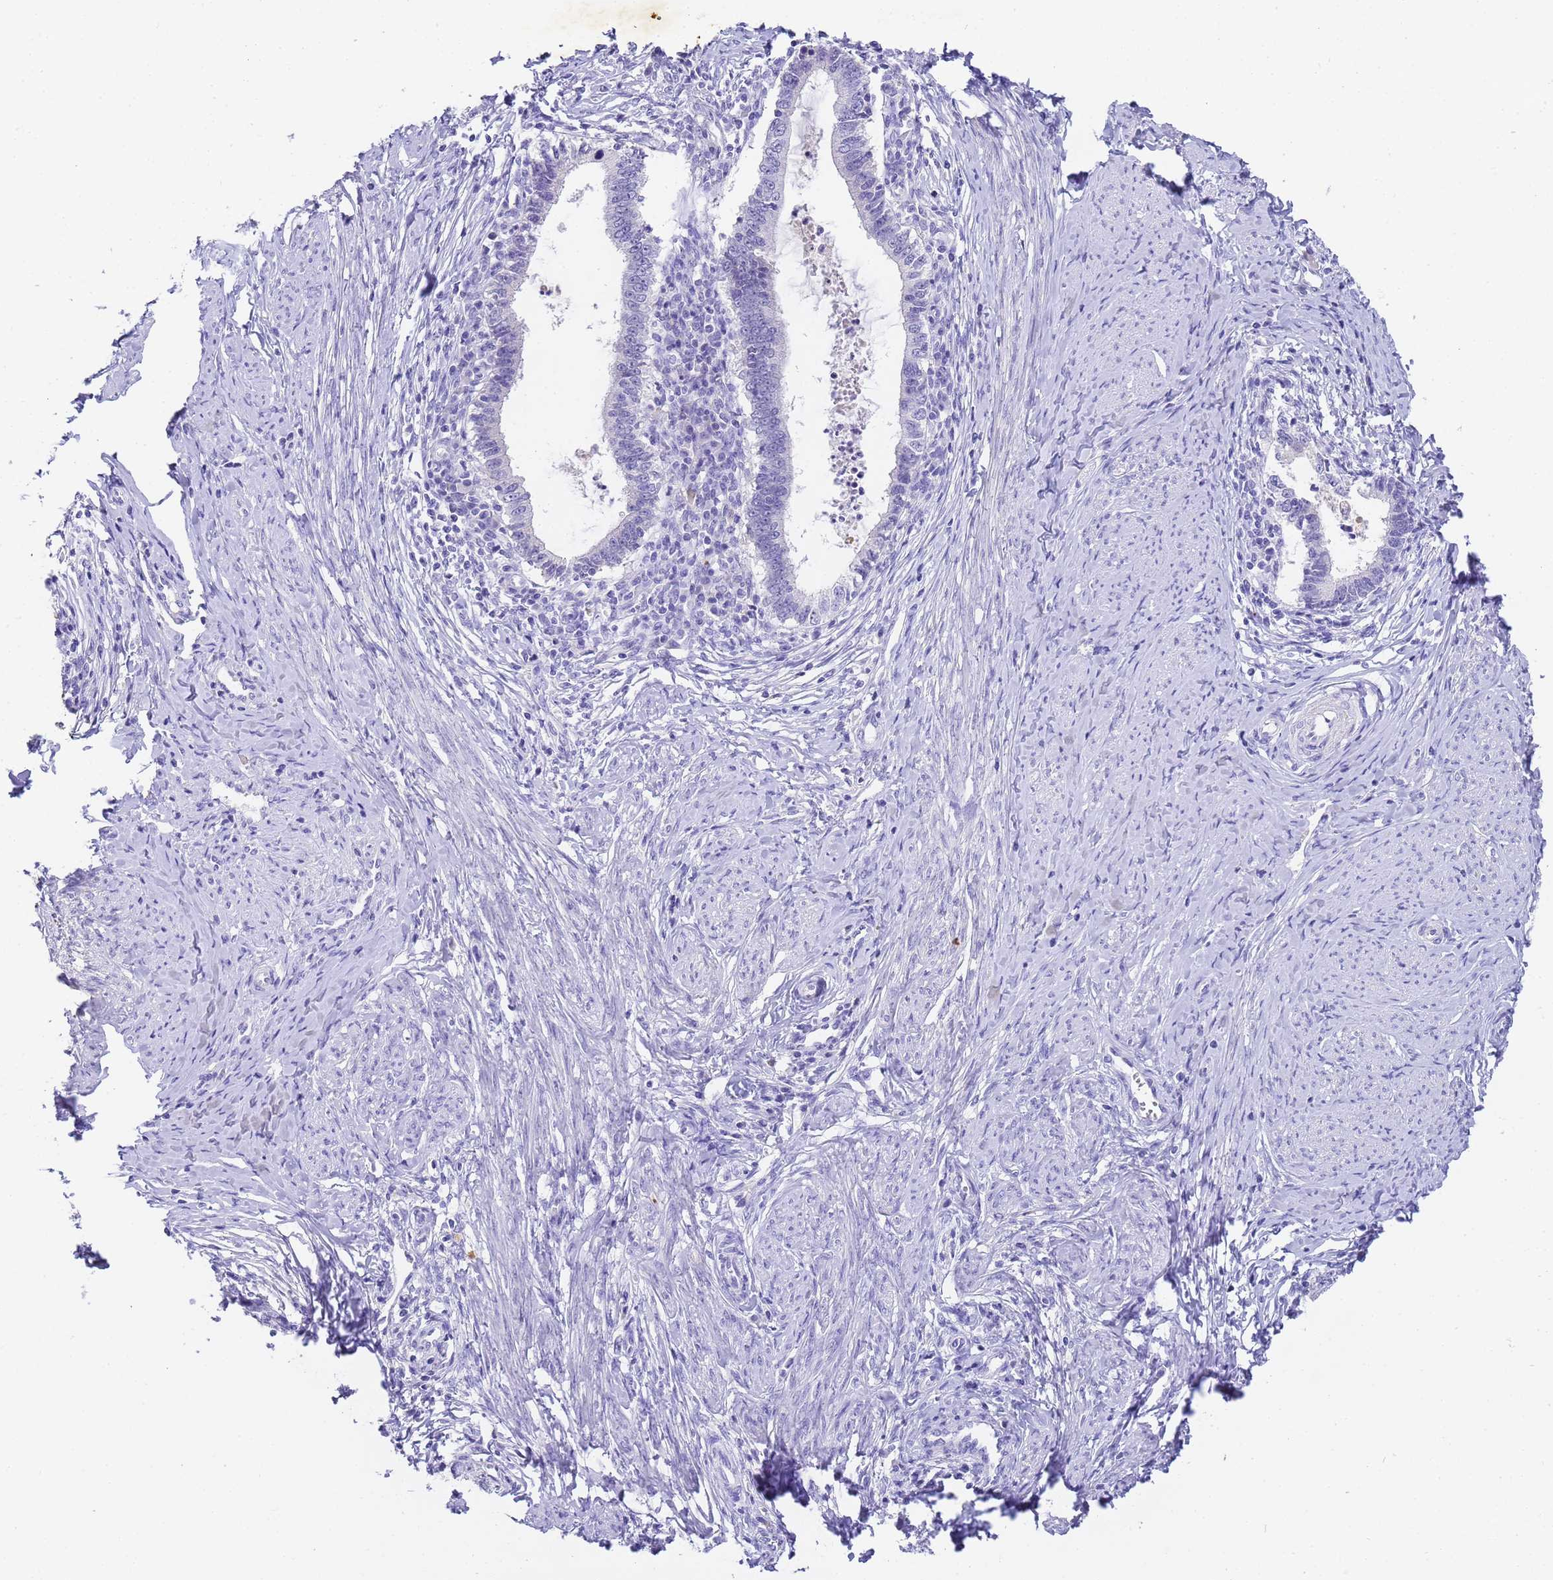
{"staining": {"intensity": "negative", "quantity": "none", "location": "none"}, "tissue": "cervical cancer", "cell_type": "Tumor cells", "image_type": "cancer", "snomed": [{"axis": "morphology", "description": "Adenocarcinoma, NOS"}, {"axis": "topography", "description": "Cervix"}], "caption": "Immunohistochemical staining of human cervical cancer displays no significant staining in tumor cells.", "gene": "CFHR2", "patient": {"sex": "female", "age": 36}}